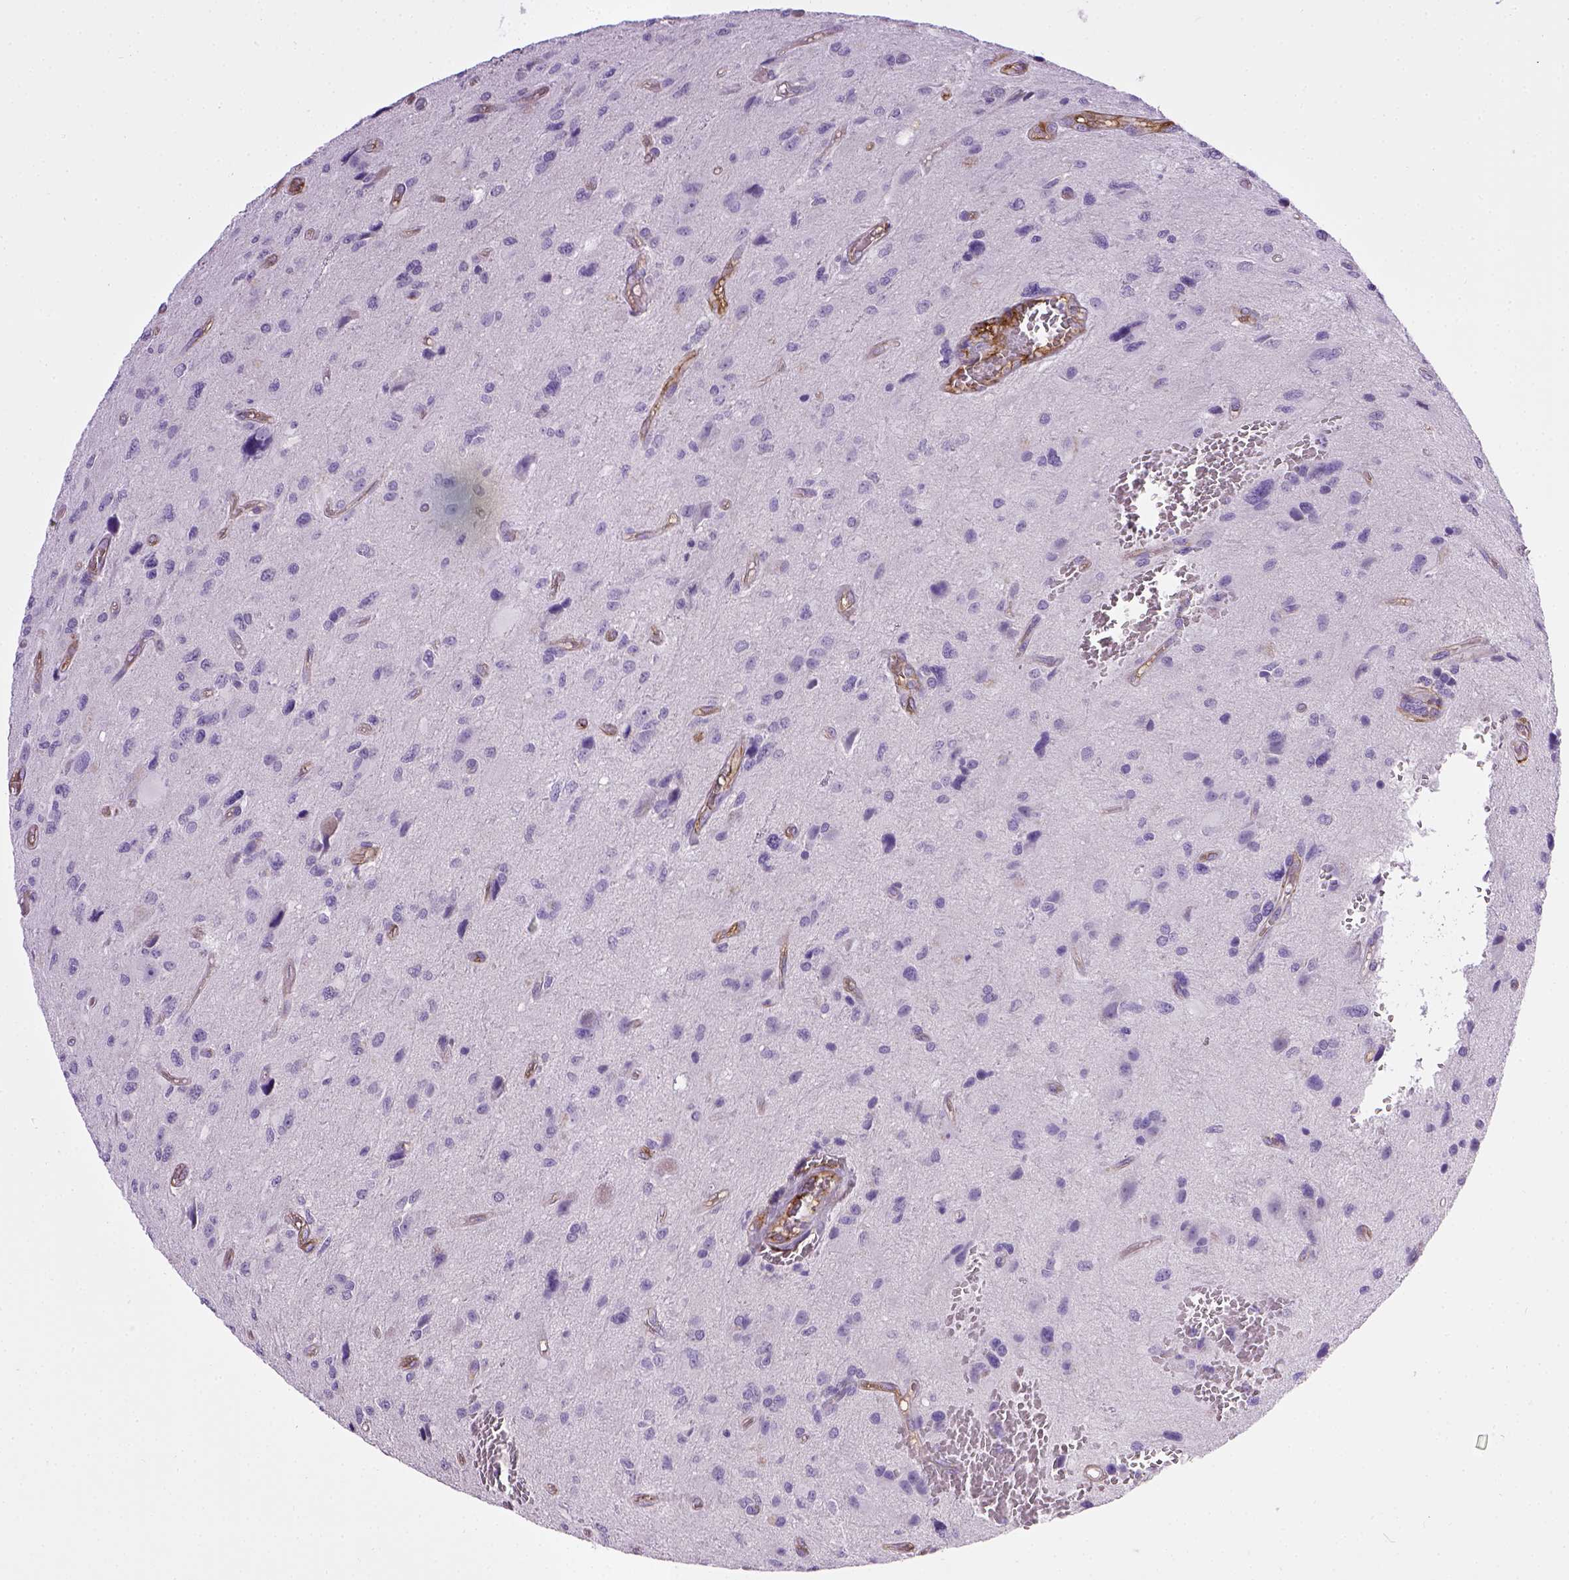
{"staining": {"intensity": "negative", "quantity": "none", "location": "none"}, "tissue": "glioma", "cell_type": "Tumor cells", "image_type": "cancer", "snomed": [{"axis": "morphology", "description": "Glioma, malignant, NOS"}, {"axis": "morphology", "description": "Glioma, malignant, High grade"}, {"axis": "topography", "description": "Brain"}], "caption": "A photomicrograph of glioma stained for a protein reveals no brown staining in tumor cells.", "gene": "ENG", "patient": {"sex": "female", "age": 71}}